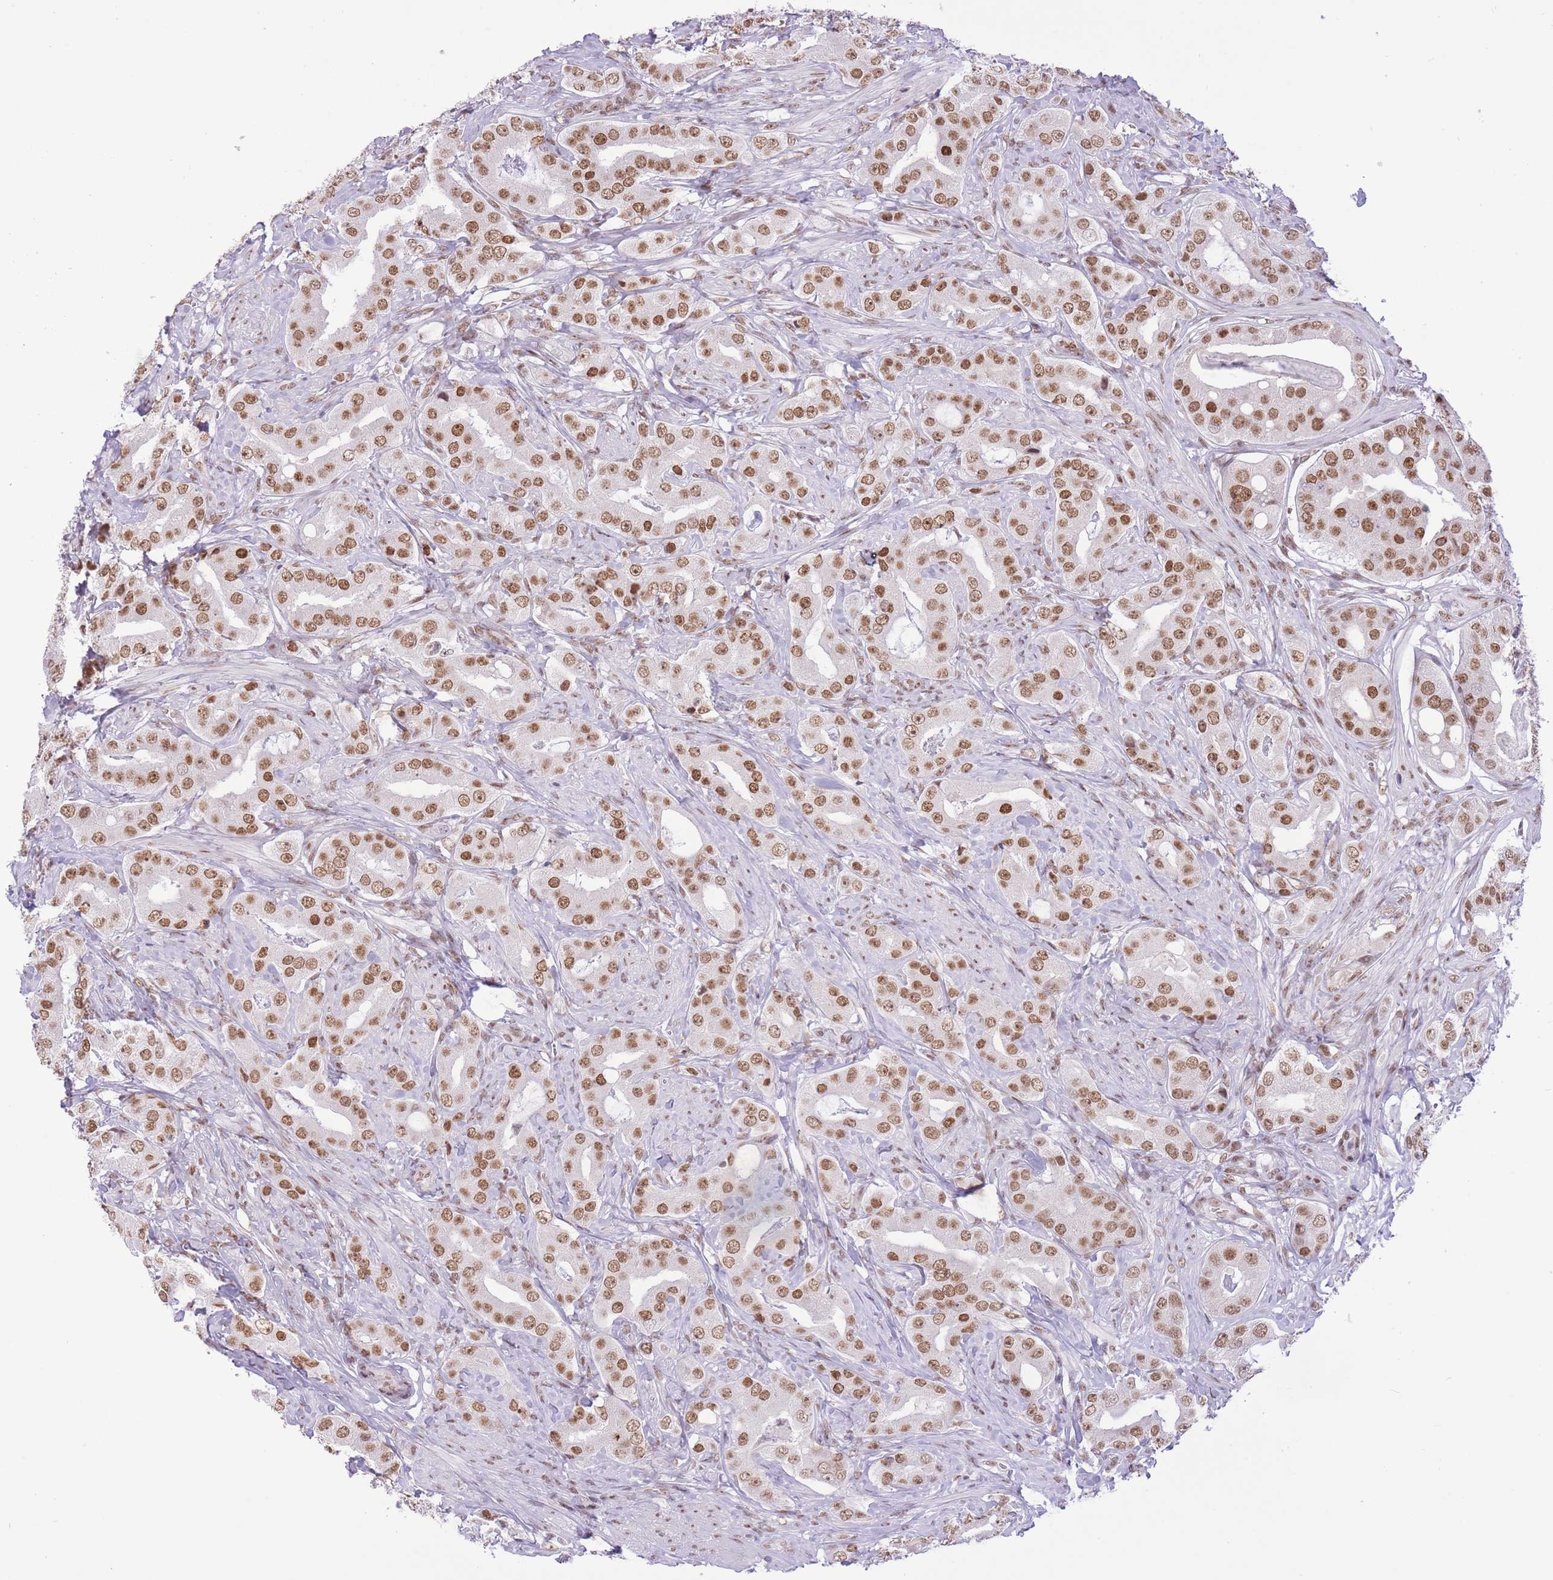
{"staining": {"intensity": "moderate", "quantity": ">75%", "location": "nuclear"}, "tissue": "prostate cancer", "cell_type": "Tumor cells", "image_type": "cancer", "snomed": [{"axis": "morphology", "description": "Adenocarcinoma, High grade"}, {"axis": "topography", "description": "Prostate"}], "caption": "Tumor cells reveal moderate nuclear expression in about >75% of cells in prostate adenocarcinoma (high-grade).", "gene": "ZBED5", "patient": {"sex": "male", "age": 63}}